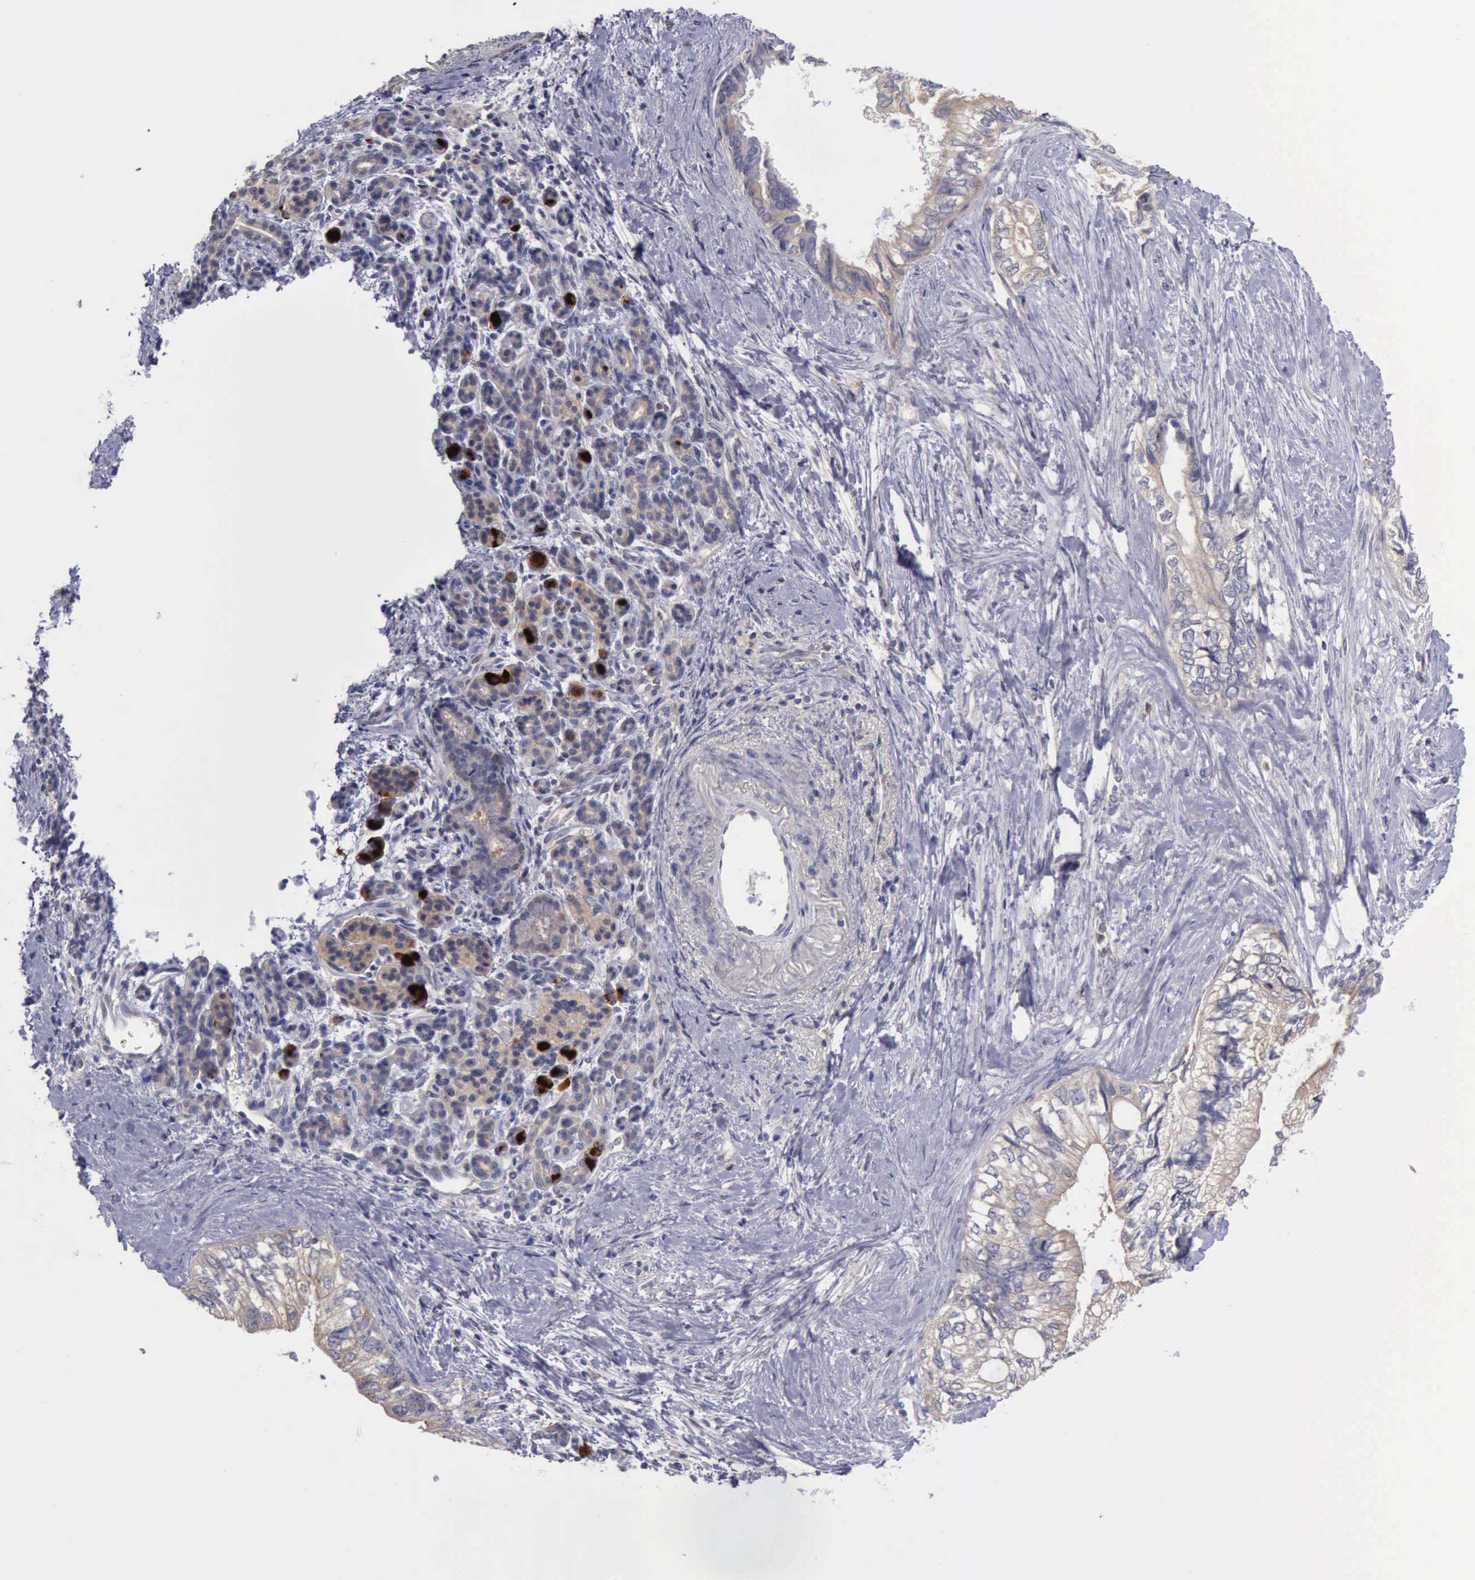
{"staining": {"intensity": "weak", "quantity": "25%-75%", "location": "cytoplasmic/membranous"}, "tissue": "pancreatic cancer", "cell_type": "Tumor cells", "image_type": "cancer", "snomed": [{"axis": "morphology", "description": "Adenocarcinoma, NOS"}, {"axis": "topography", "description": "Pancreas"}], "caption": "Immunohistochemical staining of human pancreatic cancer (adenocarcinoma) exhibits low levels of weak cytoplasmic/membranous protein expression in approximately 25%-75% of tumor cells. The staining is performed using DAB brown chromogen to label protein expression. The nuclei are counter-stained blue using hematoxylin.", "gene": "PHKA1", "patient": {"sex": "female", "age": 66}}